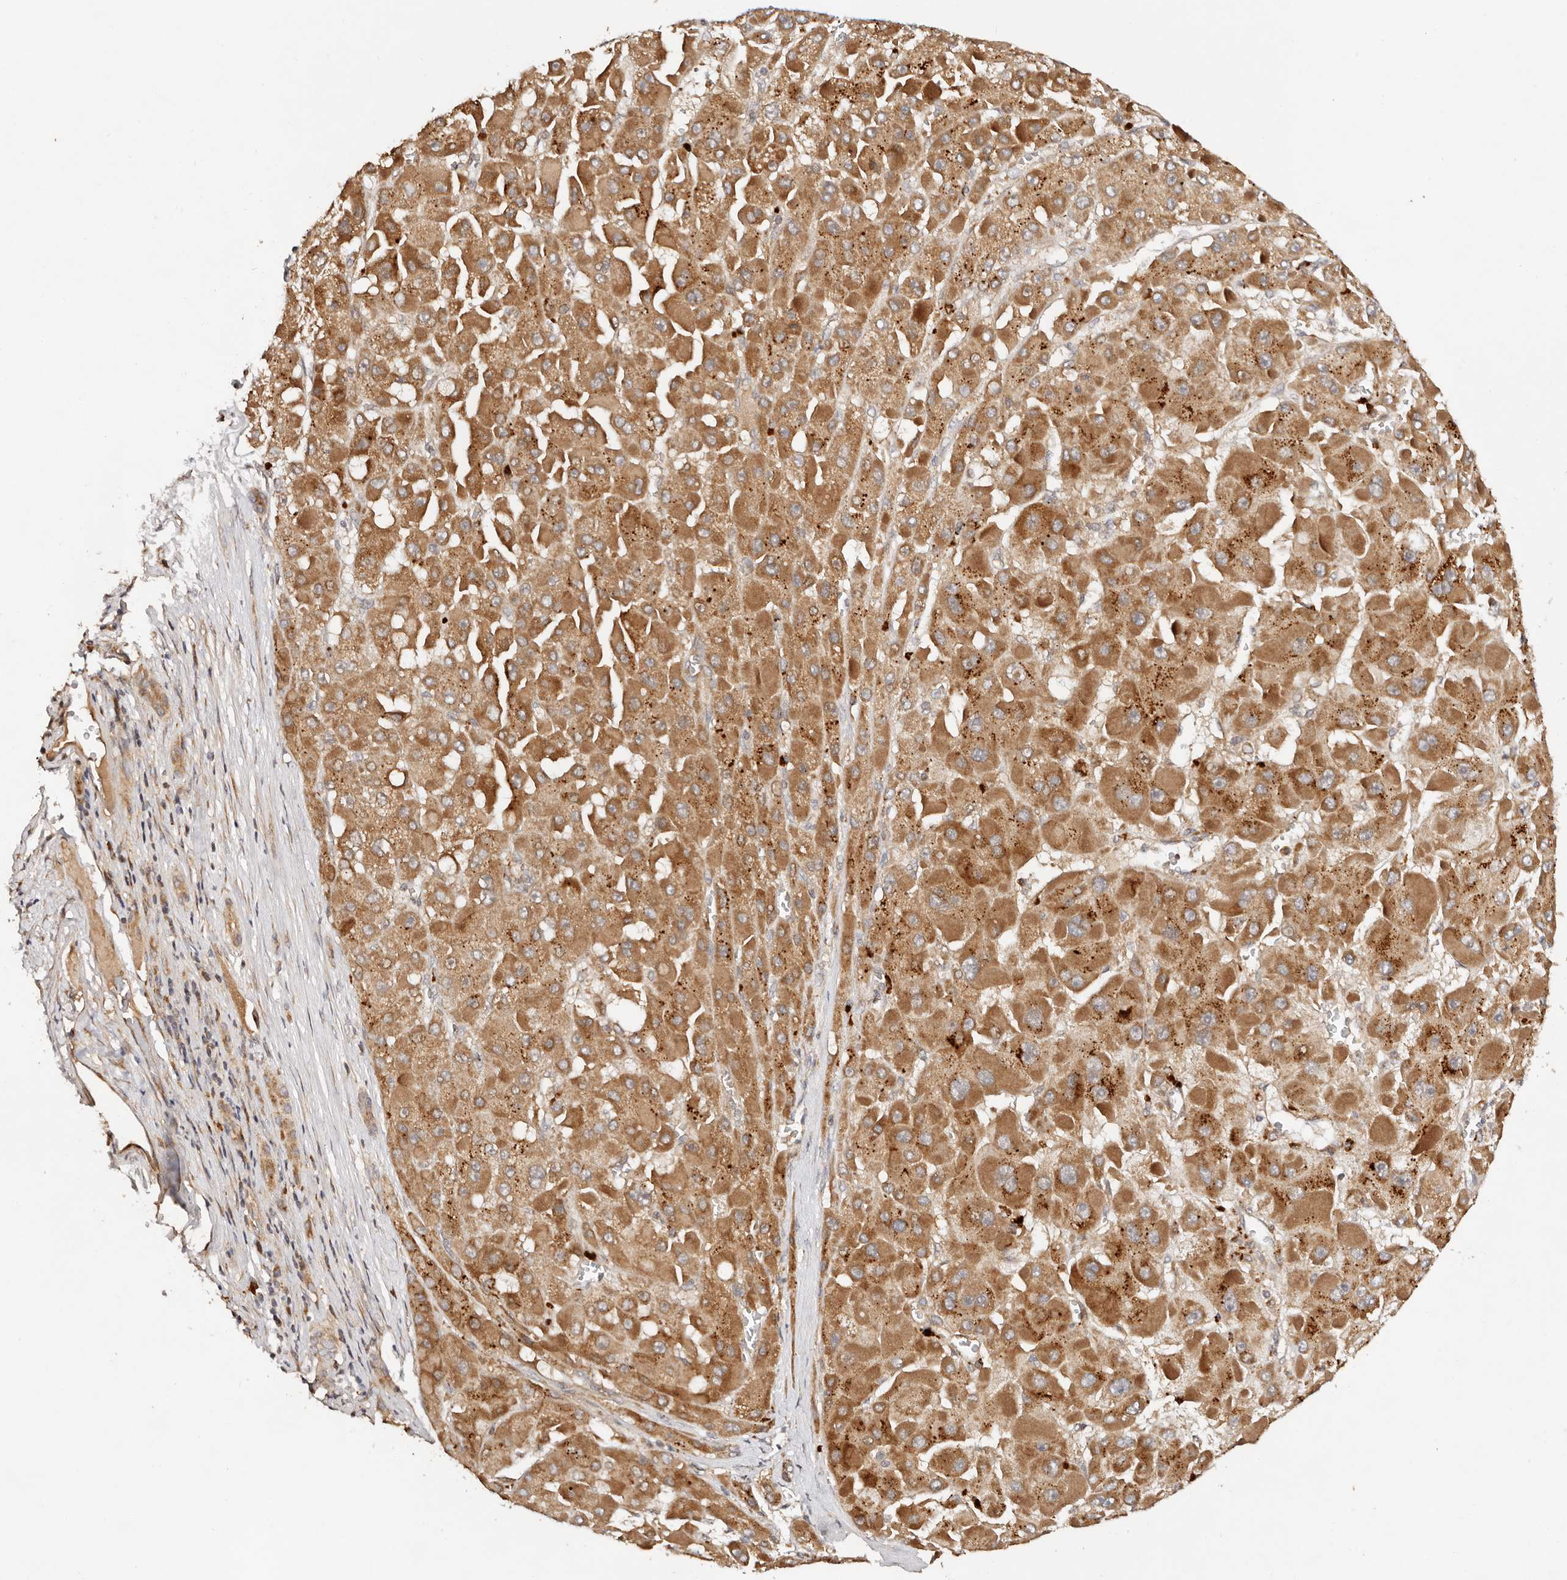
{"staining": {"intensity": "moderate", "quantity": ">75%", "location": "cytoplasmic/membranous"}, "tissue": "liver cancer", "cell_type": "Tumor cells", "image_type": "cancer", "snomed": [{"axis": "morphology", "description": "Carcinoma, Hepatocellular, NOS"}, {"axis": "topography", "description": "Liver"}], "caption": "Immunohistochemical staining of human liver cancer (hepatocellular carcinoma) demonstrates medium levels of moderate cytoplasmic/membranous expression in approximately >75% of tumor cells. (DAB (3,3'-diaminobenzidine) IHC with brightfield microscopy, high magnification).", "gene": "DENND11", "patient": {"sex": "female", "age": 73}}